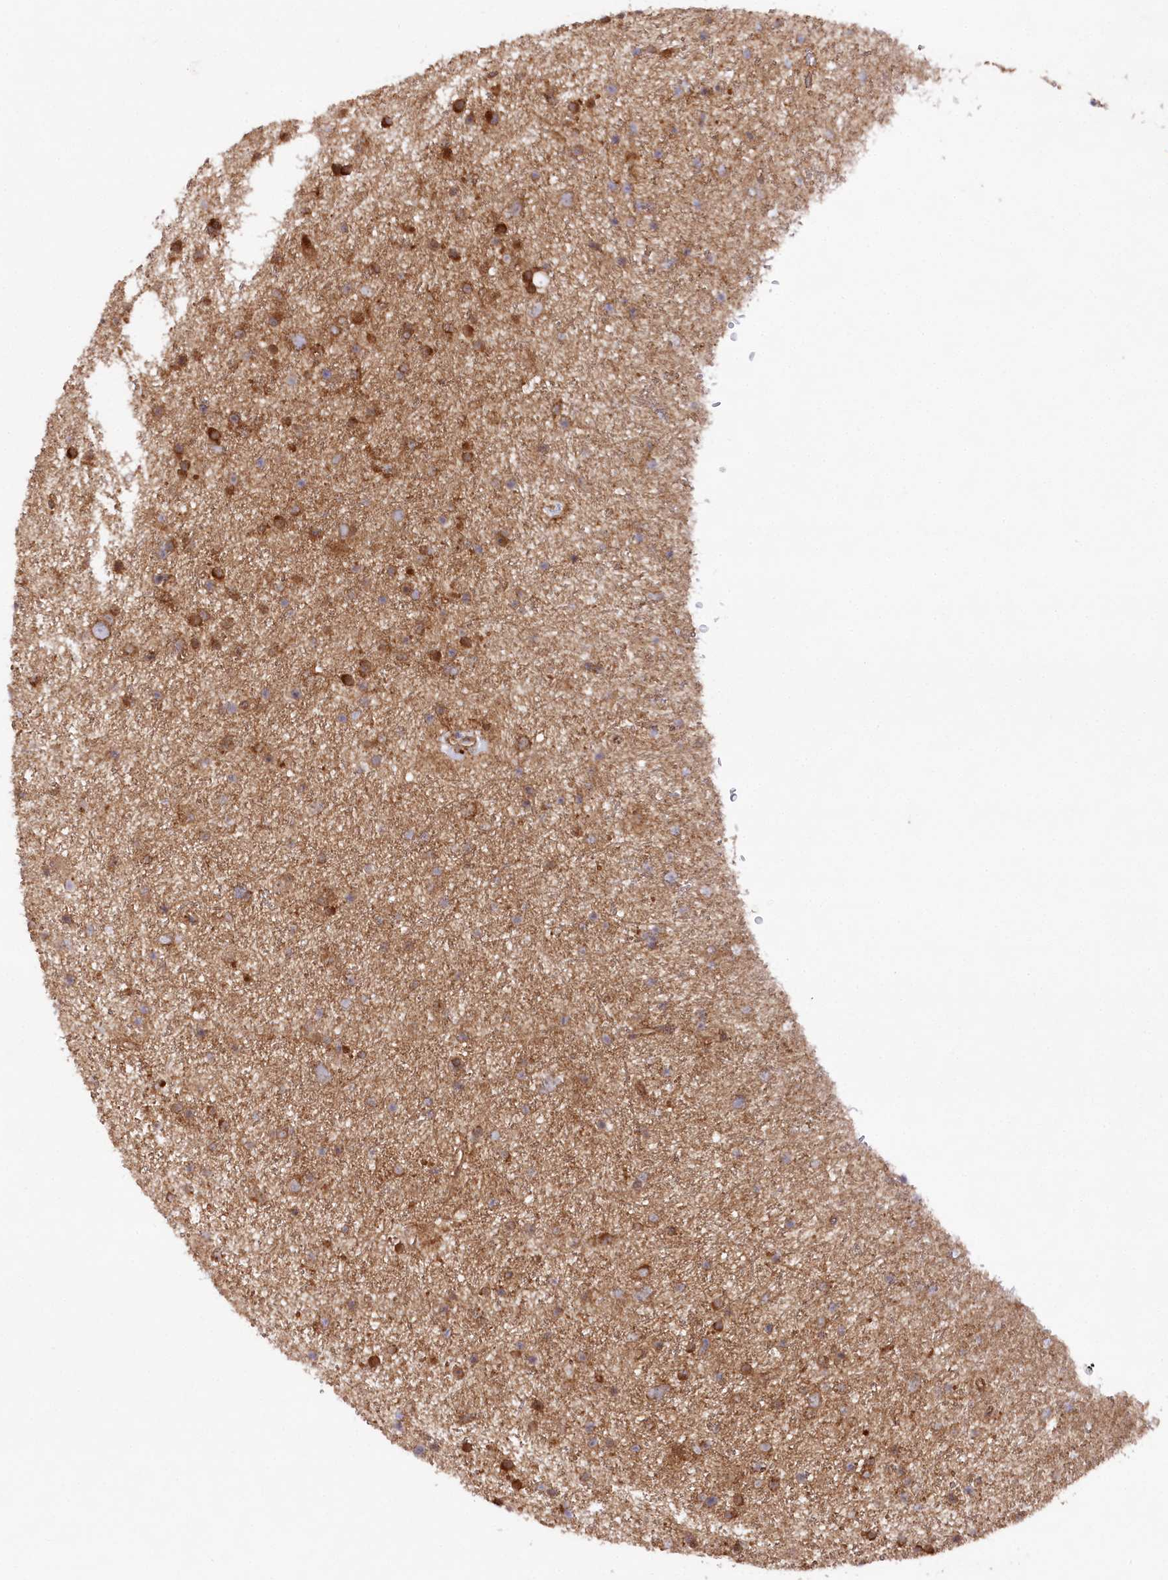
{"staining": {"intensity": "moderate", "quantity": ">75%", "location": "cytoplasmic/membranous"}, "tissue": "glioma", "cell_type": "Tumor cells", "image_type": "cancer", "snomed": [{"axis": "morphology", "description": "Glioma, malignant, Low grade"}, {"axis": "topography", "description": "Cerebral cortex"}], "caption": "DAB (3,3'-diaminobenzidine) immunohistochemical staining of glioma demonstrates moderate cytoplasmic/membranous protein positivity in approximately >75% of tumor cells.", "gene": "PPP1R21", "patient": {"sex": "female", "age": 39}}